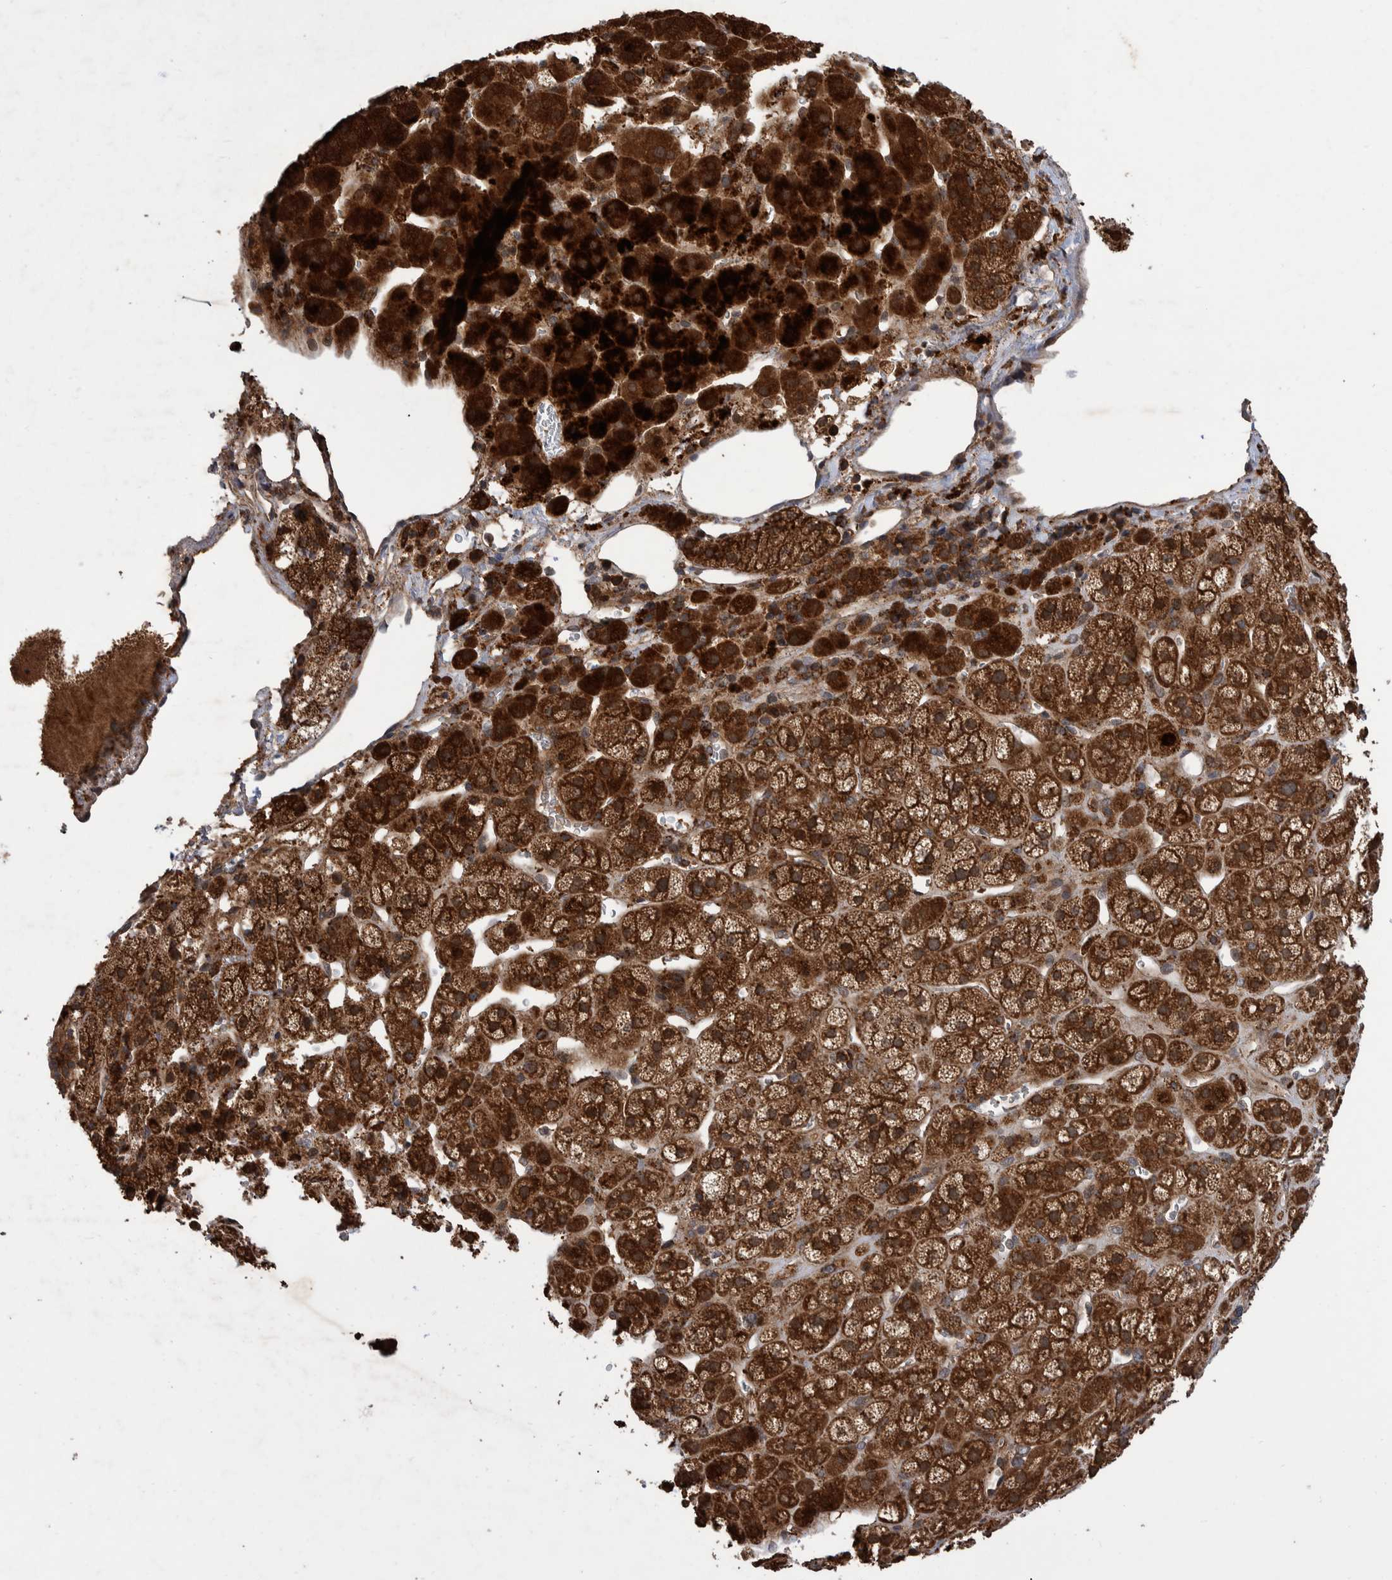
{"staining": {"intensity": "strong", "quantity": ">75%", "location": "cytoplasmic/membranous"}, "tissue": "adrenal gland", "cell_type": "Glandular cells", "image_type": "normal", "snomed": [{"axis": "morphology", "description": "Normal tissue, NOS"}, {"axis": "topography", "description": "Adrenal gland"}], "caption": "Immunohistochemical staining of benign human adrenal gland shows strong cytoplasmic/membranous protein positivity in approximately >75% of glandular cells. (Stains: DAB in brown, nuclei in blue, Microscopy: brightfield microscopy at high magnification).", "gene": "VBP1", "patient": {"sex": "male", "age": 56}}